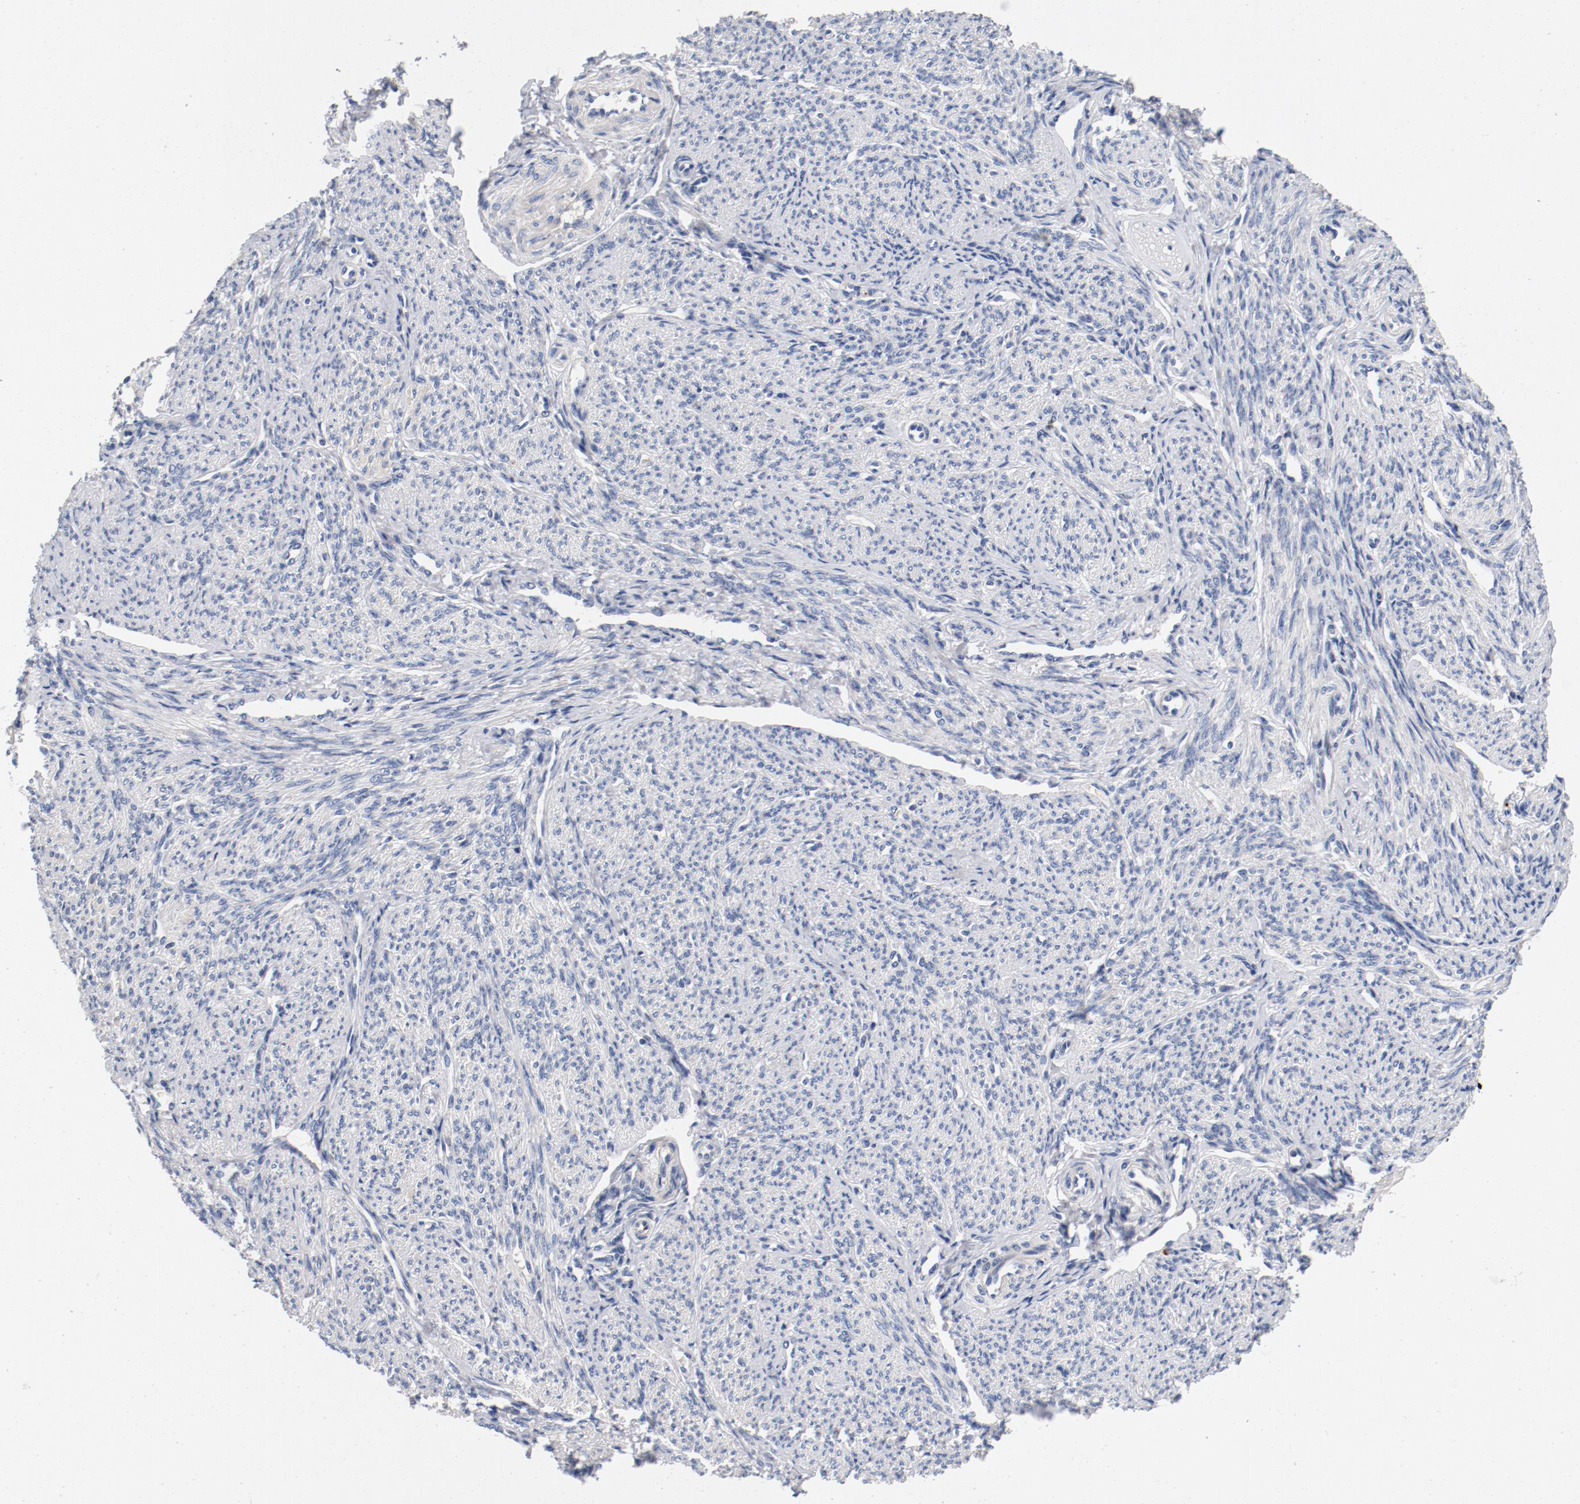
{"staining": {"intensity": "weak", "quantity": "25%-75%", "location": "cytoplasmic/membranous"}, "tissue": "smooth muscle", "cell_type": "Smooth muscle cells", "image_type": "normal", "snomed": [{"axis": "morphology", "description": "Normal tissue, NOS"}, {"axis": "topography", "description": "Smooth muscle"}], "caption": "The immunohistochemical stain highlights weak cytoplasmic/membranous staining in smooth muscle cells of benign smooth muscle.", "gene": "PIM1", "patient": {"sex": "female", "age": 65}}